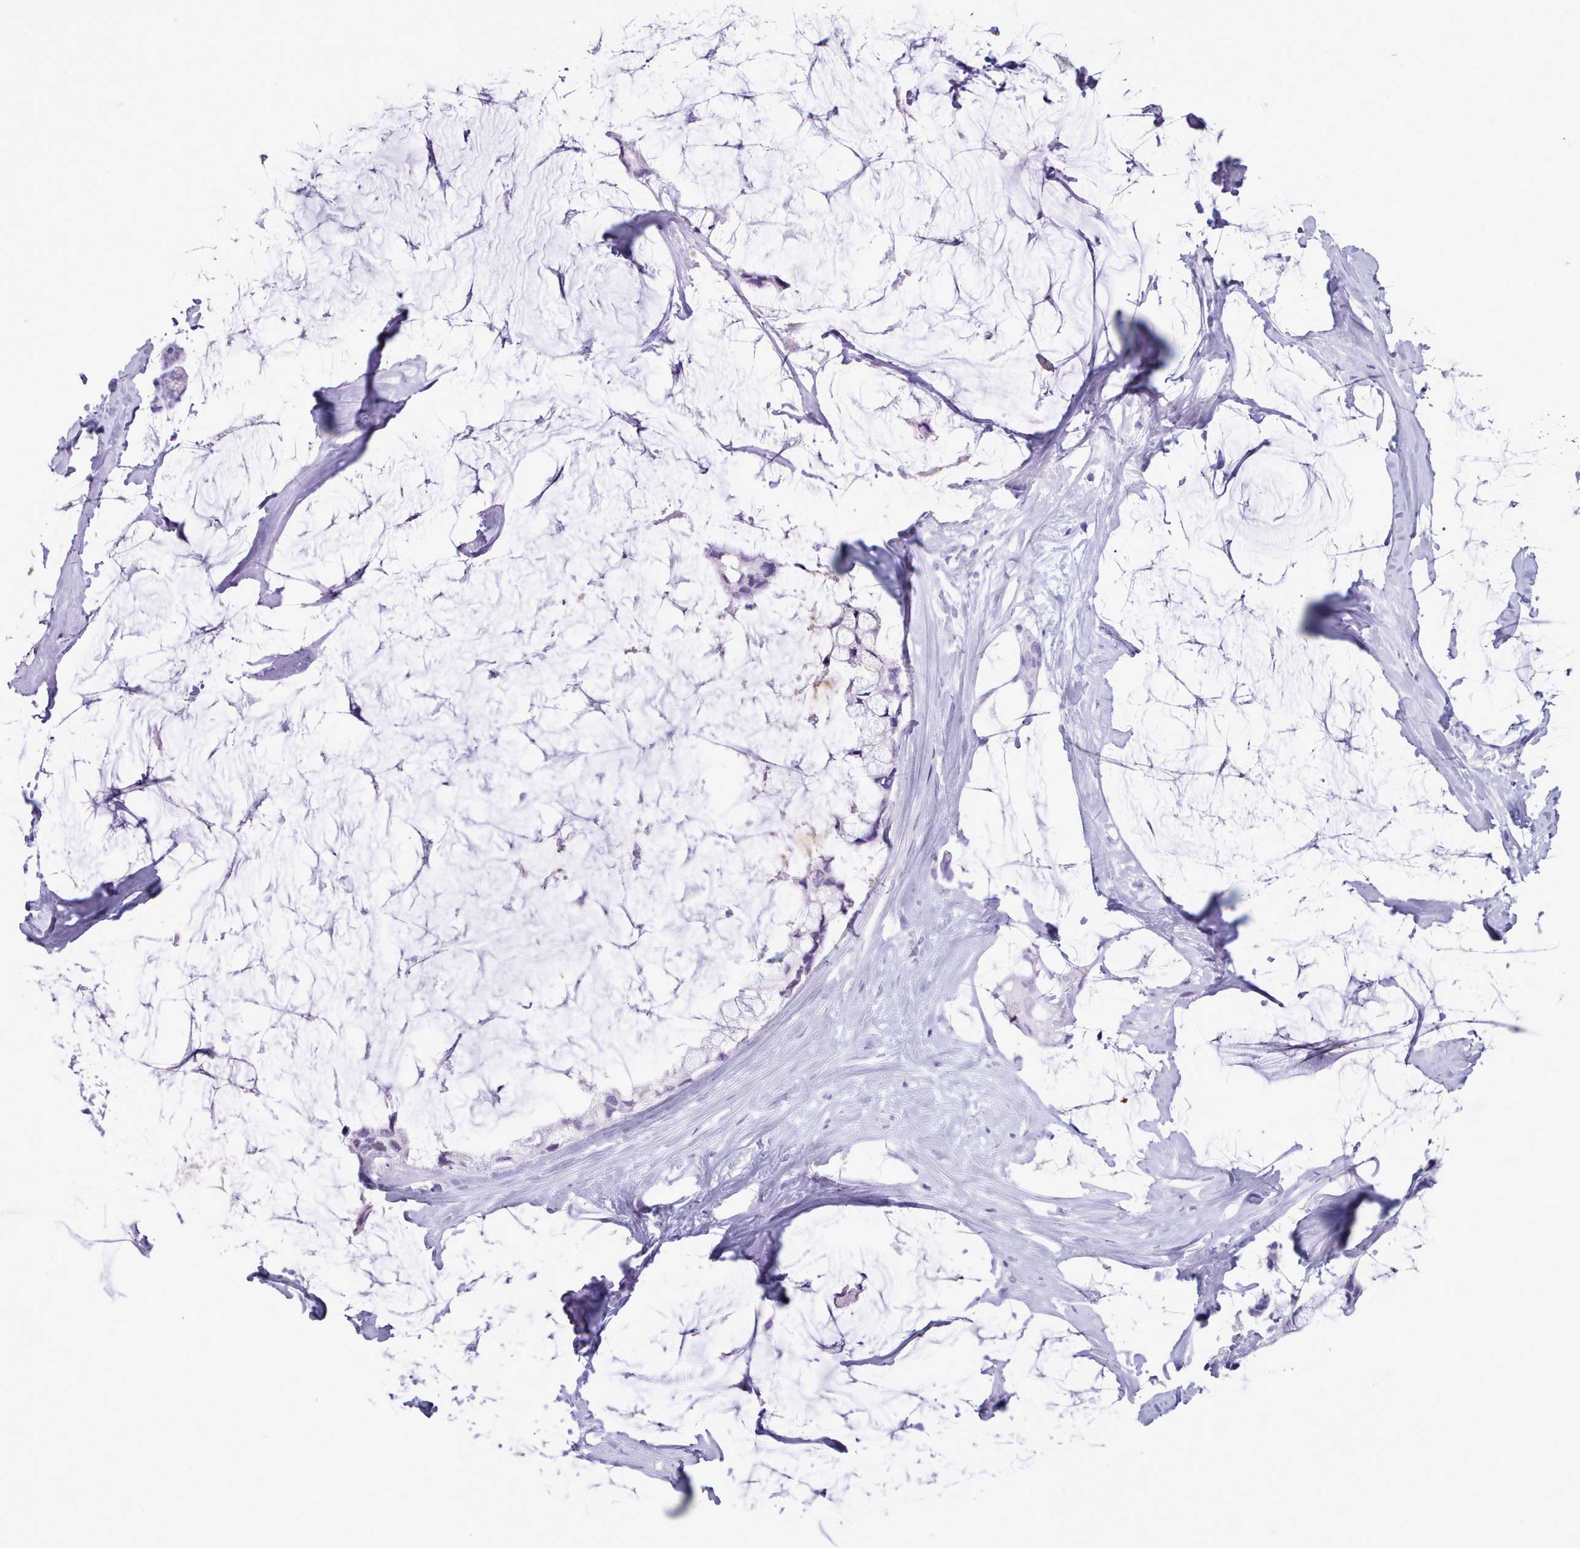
{"staining": {"intensity": "negative", "quantity": "none", "location": "none"}, "tissue": "ovarian cancer", "cell_type": "Tumor cells", "image_type": "cancer", "snomed": [{"axis": "morphology", "description": "Cystadenocarcinoma, mucinous, NOS"}, {"axis": "topography", "description": "Ovary"}], "caption": "A high-resolution micrograph shows immunohistochemistry staining of ovarian cancer, which exhibits no significant staining in tumor cells.", "gene": "FBXO48", "patient": {"sex": "female", "age": 39}}